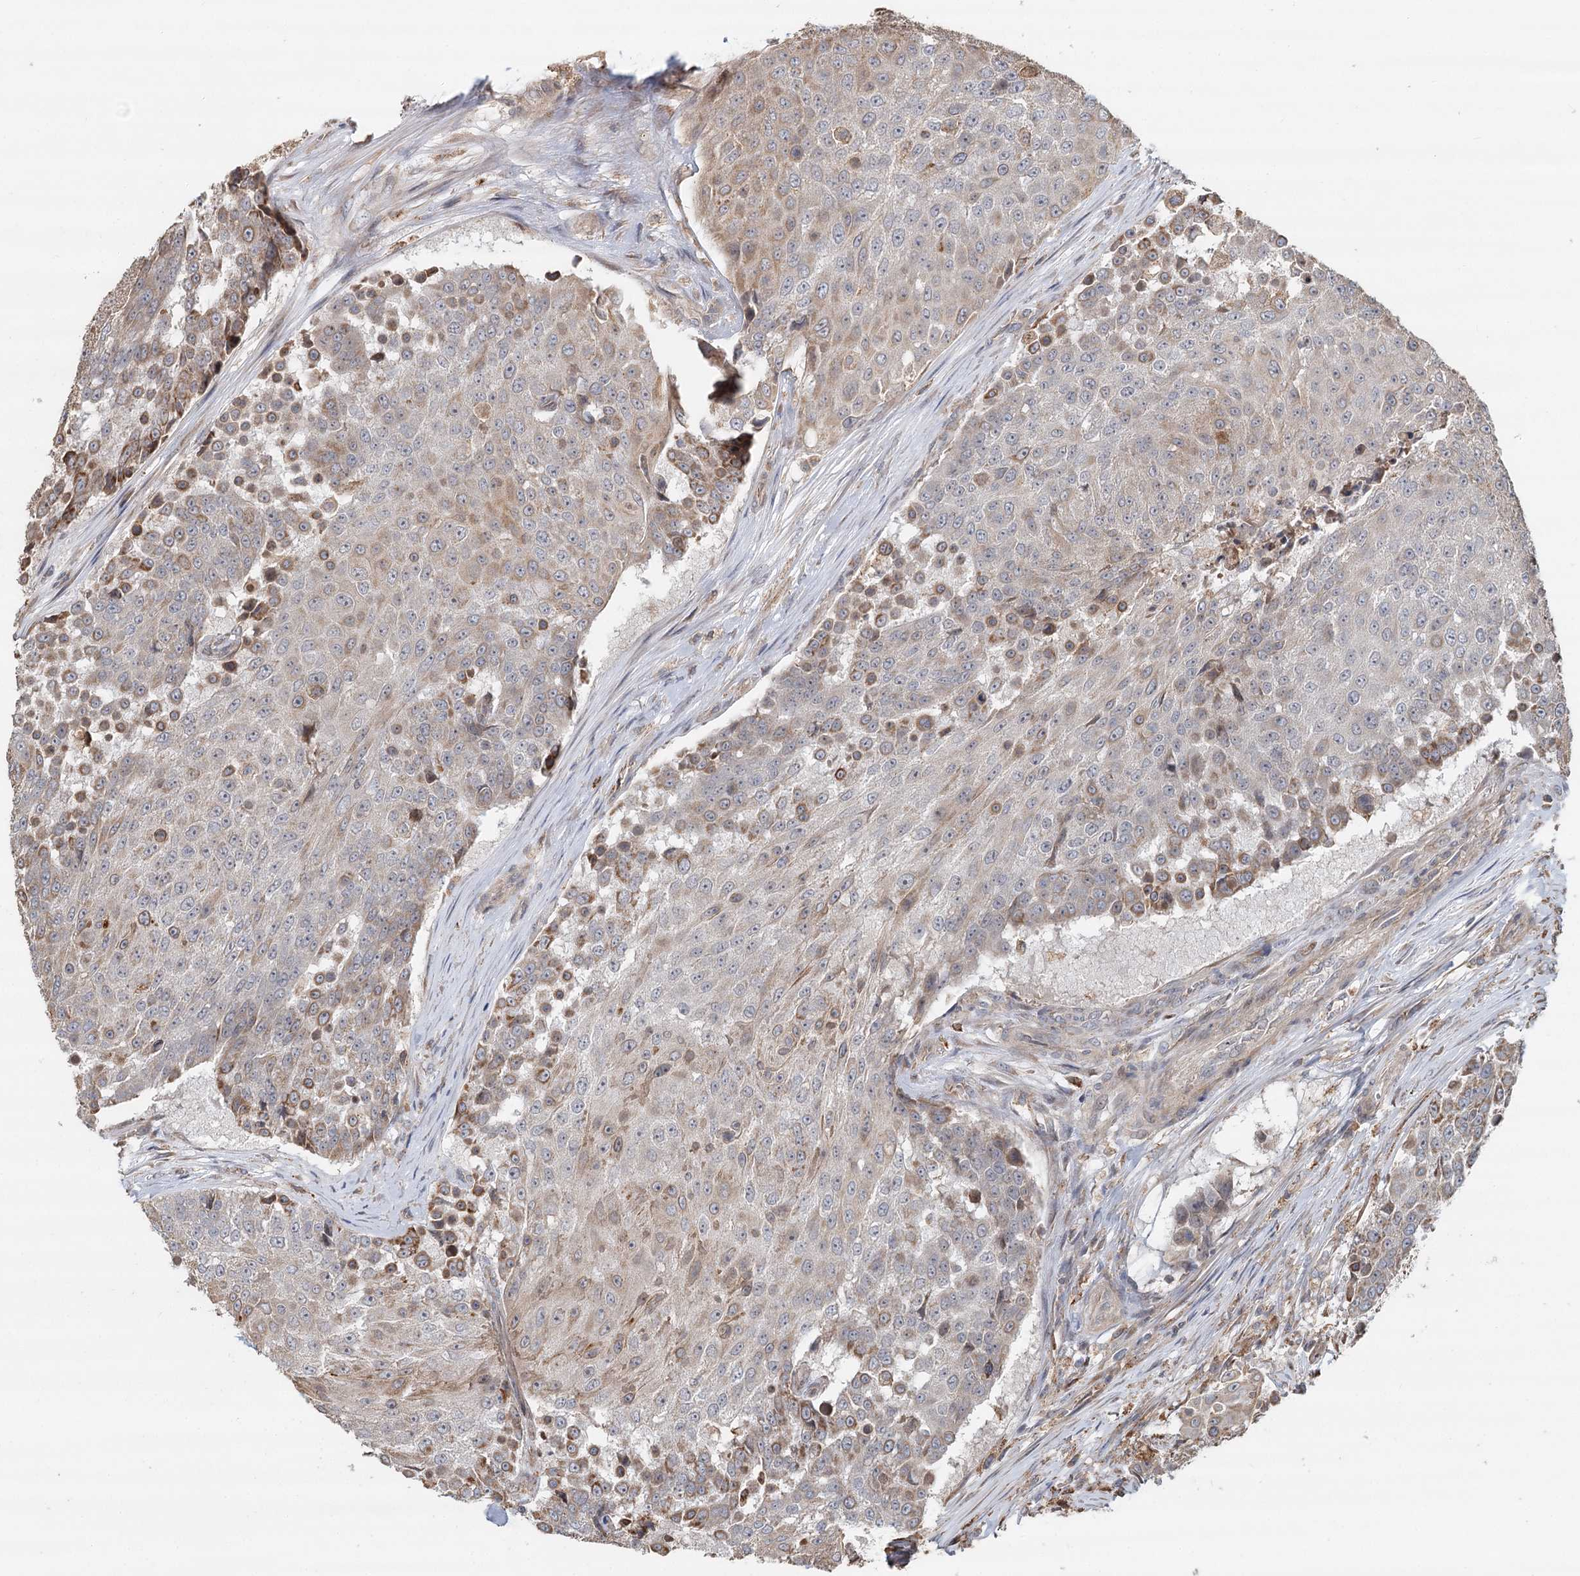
{"staining": {"intensity": "weak", "quantity": "25%-75%", "location": "cytoplasmic/membranous"}, "tissue": "urothelial cancer", "cell_type": "Tumor cells", "image_type": "cancer", "snomed": [{"axis": "morphology", "description": "Urothelial carcinoma, High grade"}, {"axis": "topography", "description": "Urinary bladder"}], "caption": "Tumor cells demonstrate weak cytoplasmic/membranous positivity in approximately 25%-75% of cells in urothelial carcinoma (high-grade).", "gene": "RNF111", "patient": {"sex": "female", "age": 63}}